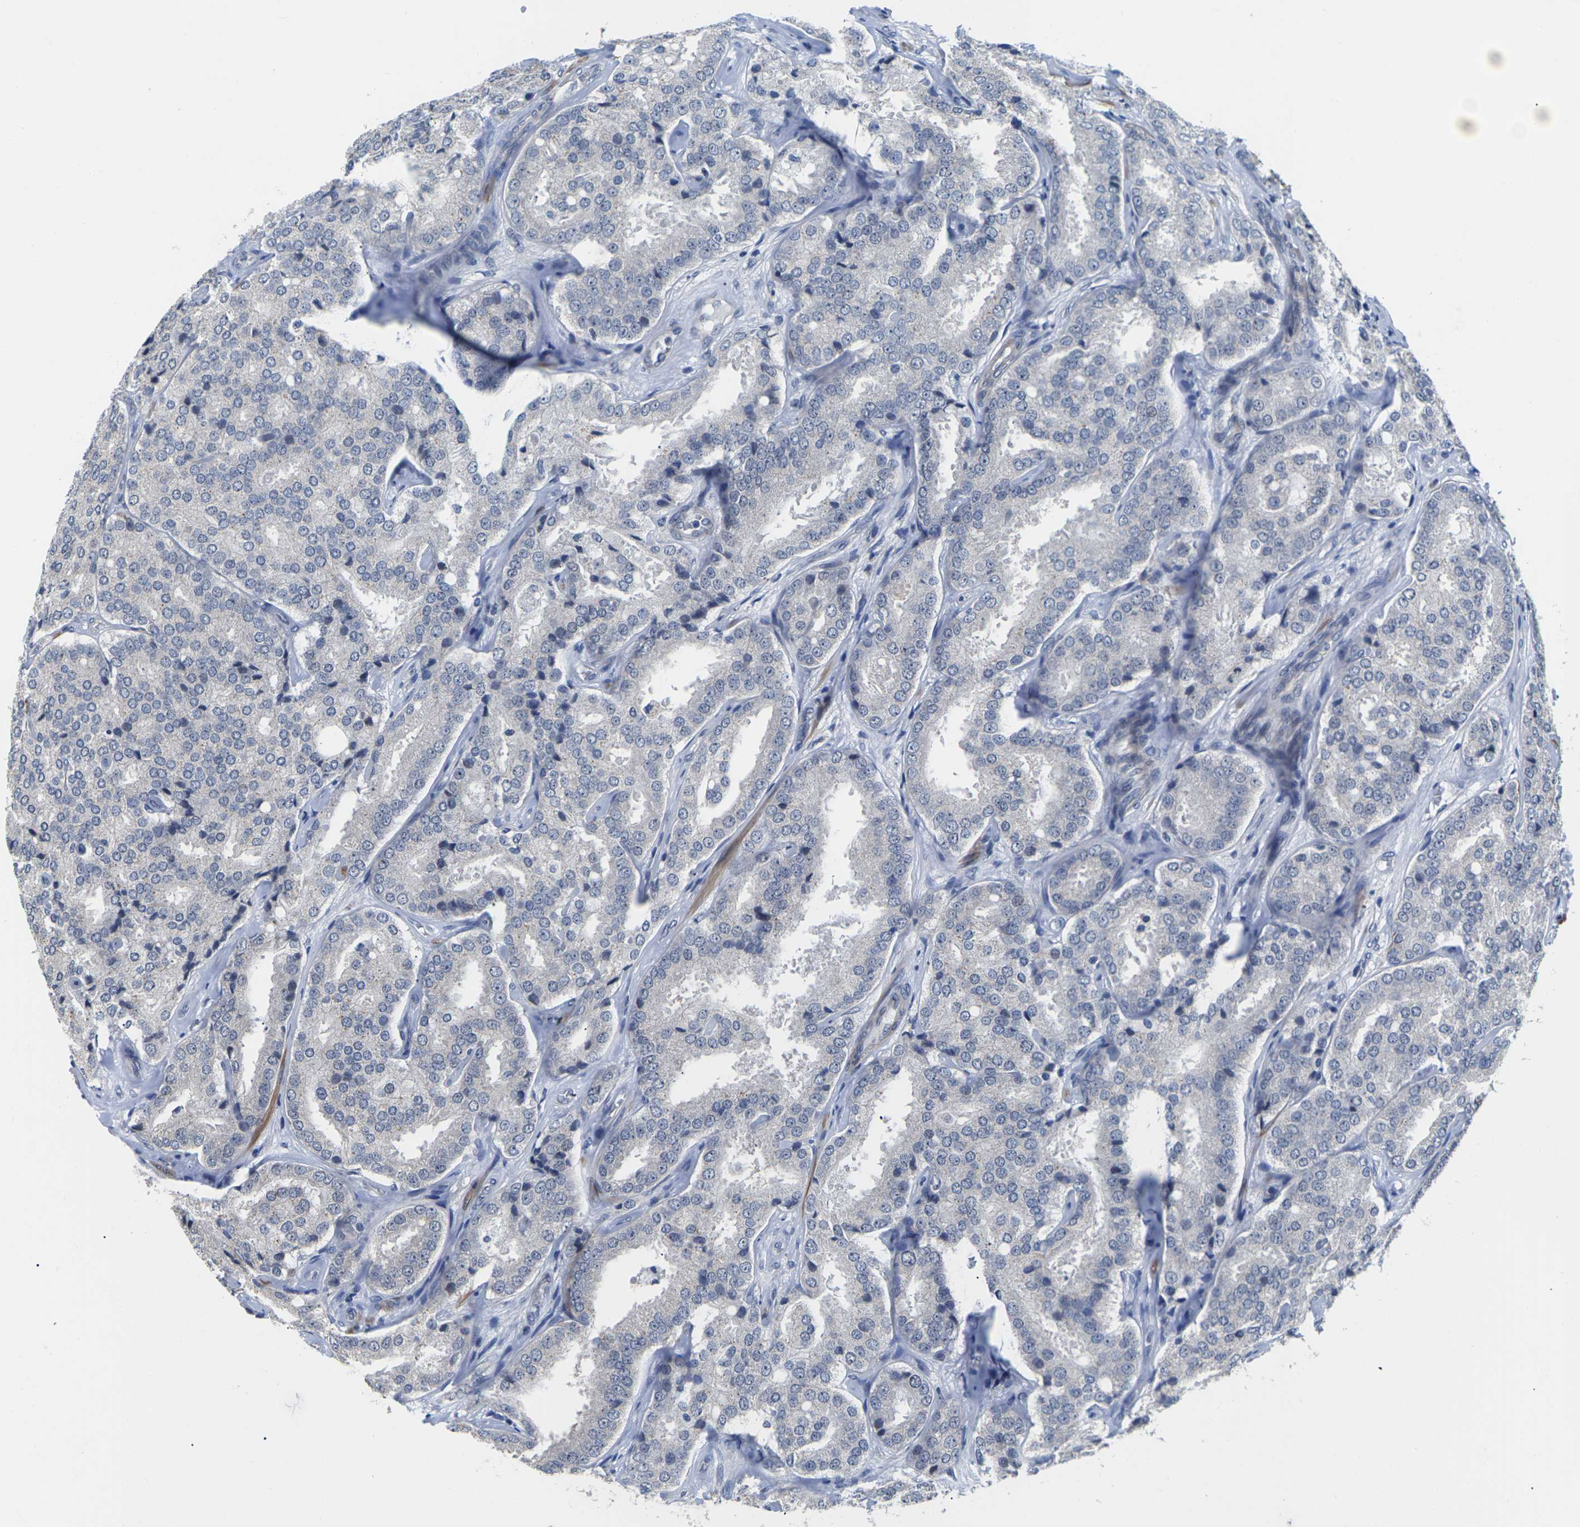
{"staining": {"intensity": "negative", "quantity": "none", "location": "none"}, "tissue": "prostate cancer", "cell_type": "Tumor cells", "image_type": "cancer", "snomed": [{"axis": "morphology", "description": "Adenocarcinoma, High grade"}, {"axis": "topography", "description": "Prostate"}], "caption": "This is an immunohistochemistry (IHC) photomicrograph of high-grade adenocarcinoma (prostate). There is no staining in tumor cells.", "gene": "ST6GAL2", "patient": {"sex": "male", "age": 65}}